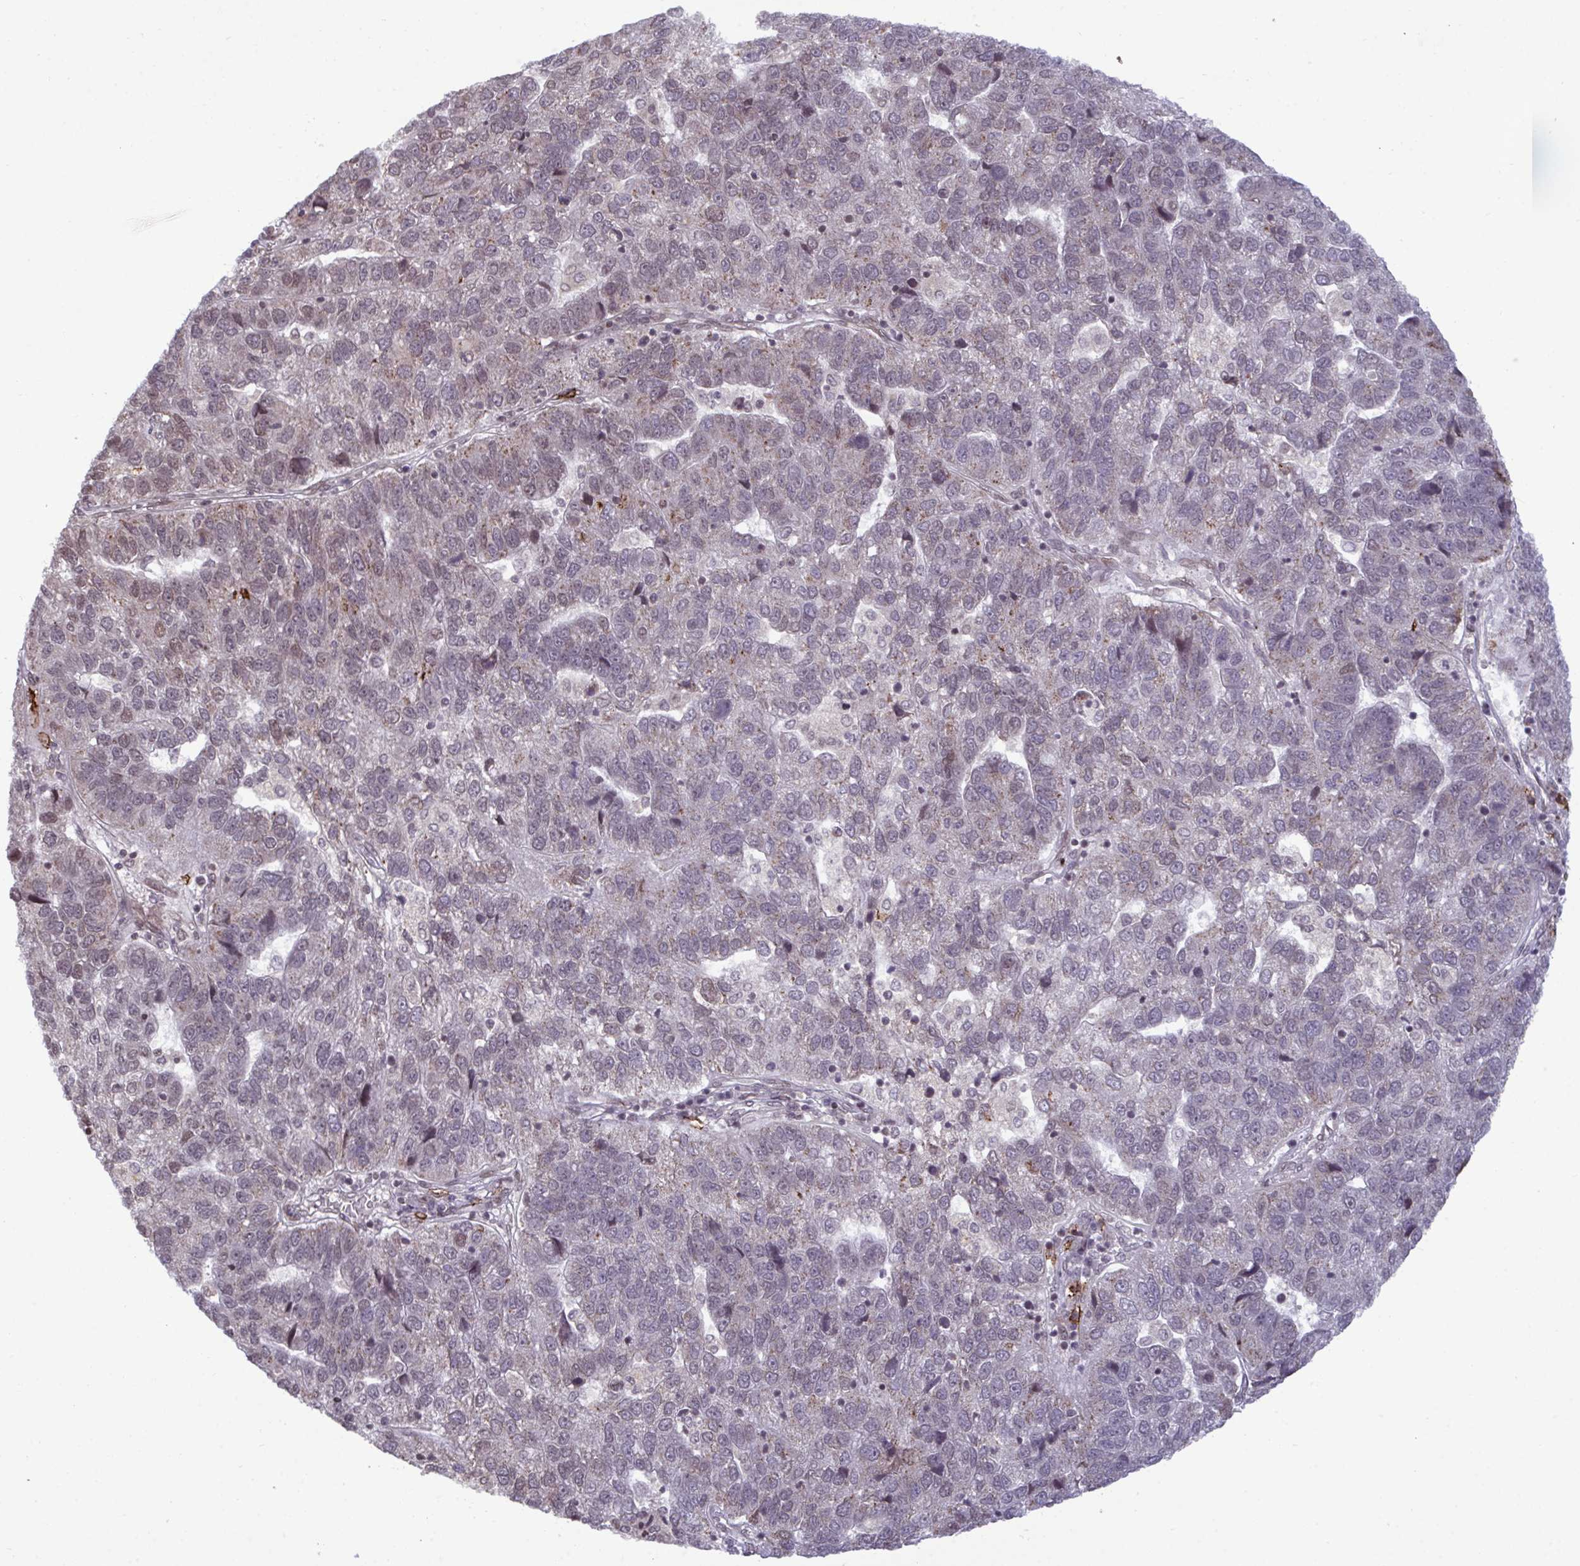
{"staining": {"intensity": "negative", "quantity": "none", "location": "none"}, "tissue": "pancreatic cancer", "cell_type": "Tumor cells", "image_type": "cancer", "snomed": [{"axis": "morphology", "description": "Adenocarcinoma, NOS"}, {"axis": "topography", "description": "Pancreas"}], "caption": "DAB immunohistochemical staining of human adenocarcinoma (pancreatic) exhibits no significant positivity in tumor cells. Brightfield microscopy of immunohistochemistry stained with DAB (3,3'-diaminobenzidine) (brown) and hematoxylin (blue), captured at high magnification.", "gene": "UXT", "patient": {"sex": "female", "age": 61}}